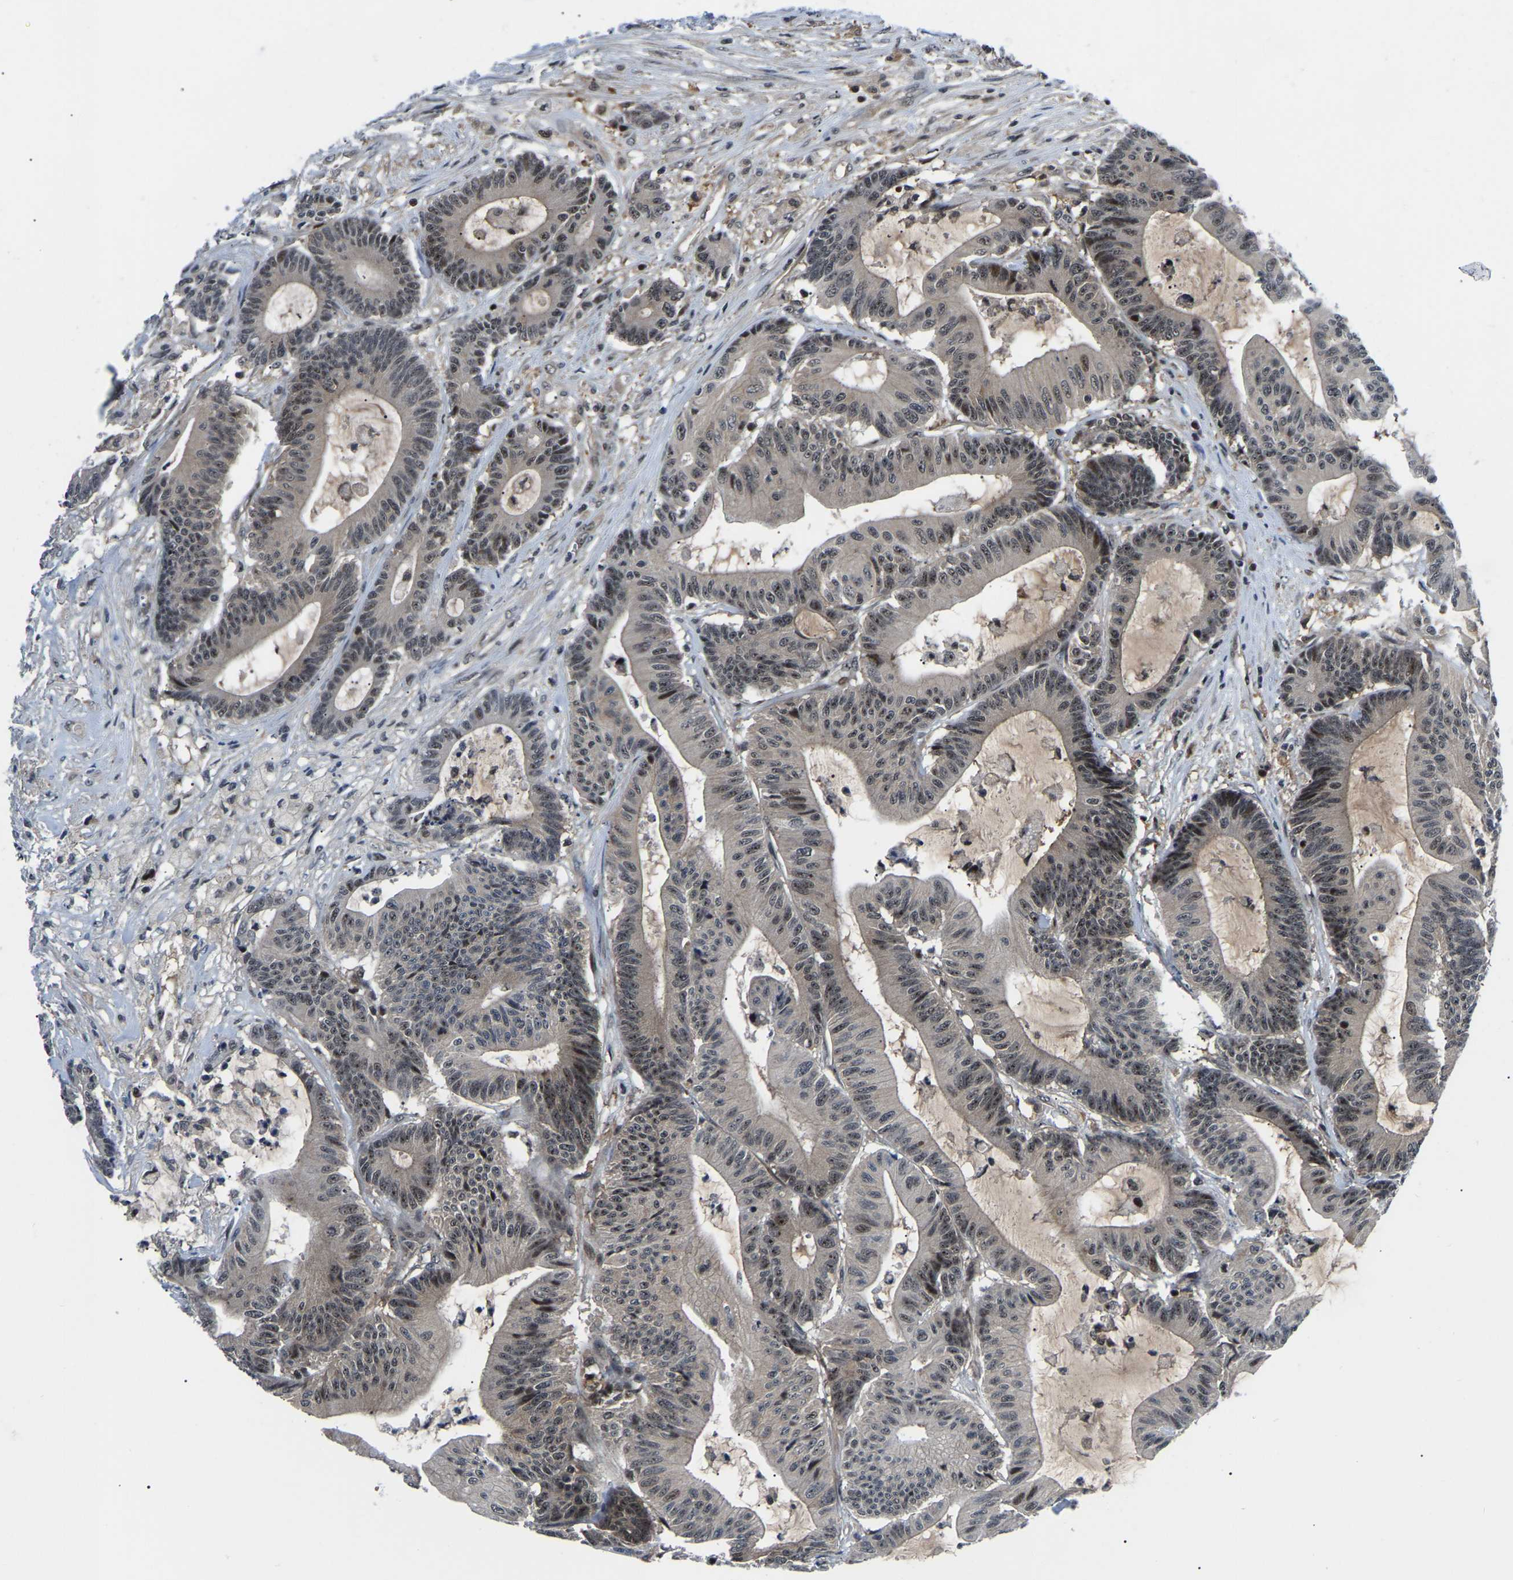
{"staining": {"intensity": "moderate", "quantity": "25%-75%", "location": "cytoplasmic/membranous,nuclear"}, "tissue": "colorectal cancer", "cell_type": "Tumor cells", "image_type": "cancer", "snomed": [{"axis": "morphology", "description": "Adenocarcinoma, NOS"}, {"axis": "topography", "description": "Colon"}], "caption": "Adenocarcinoma (colorectal) was stained to show a protein in brown. There is medium levels of moderate cytoplasmic/membranous and nuclear staining in about 25%-75% of tumor cells.", "gene": "RRP1B", "patient": {"sex": "female", "age": 84}}